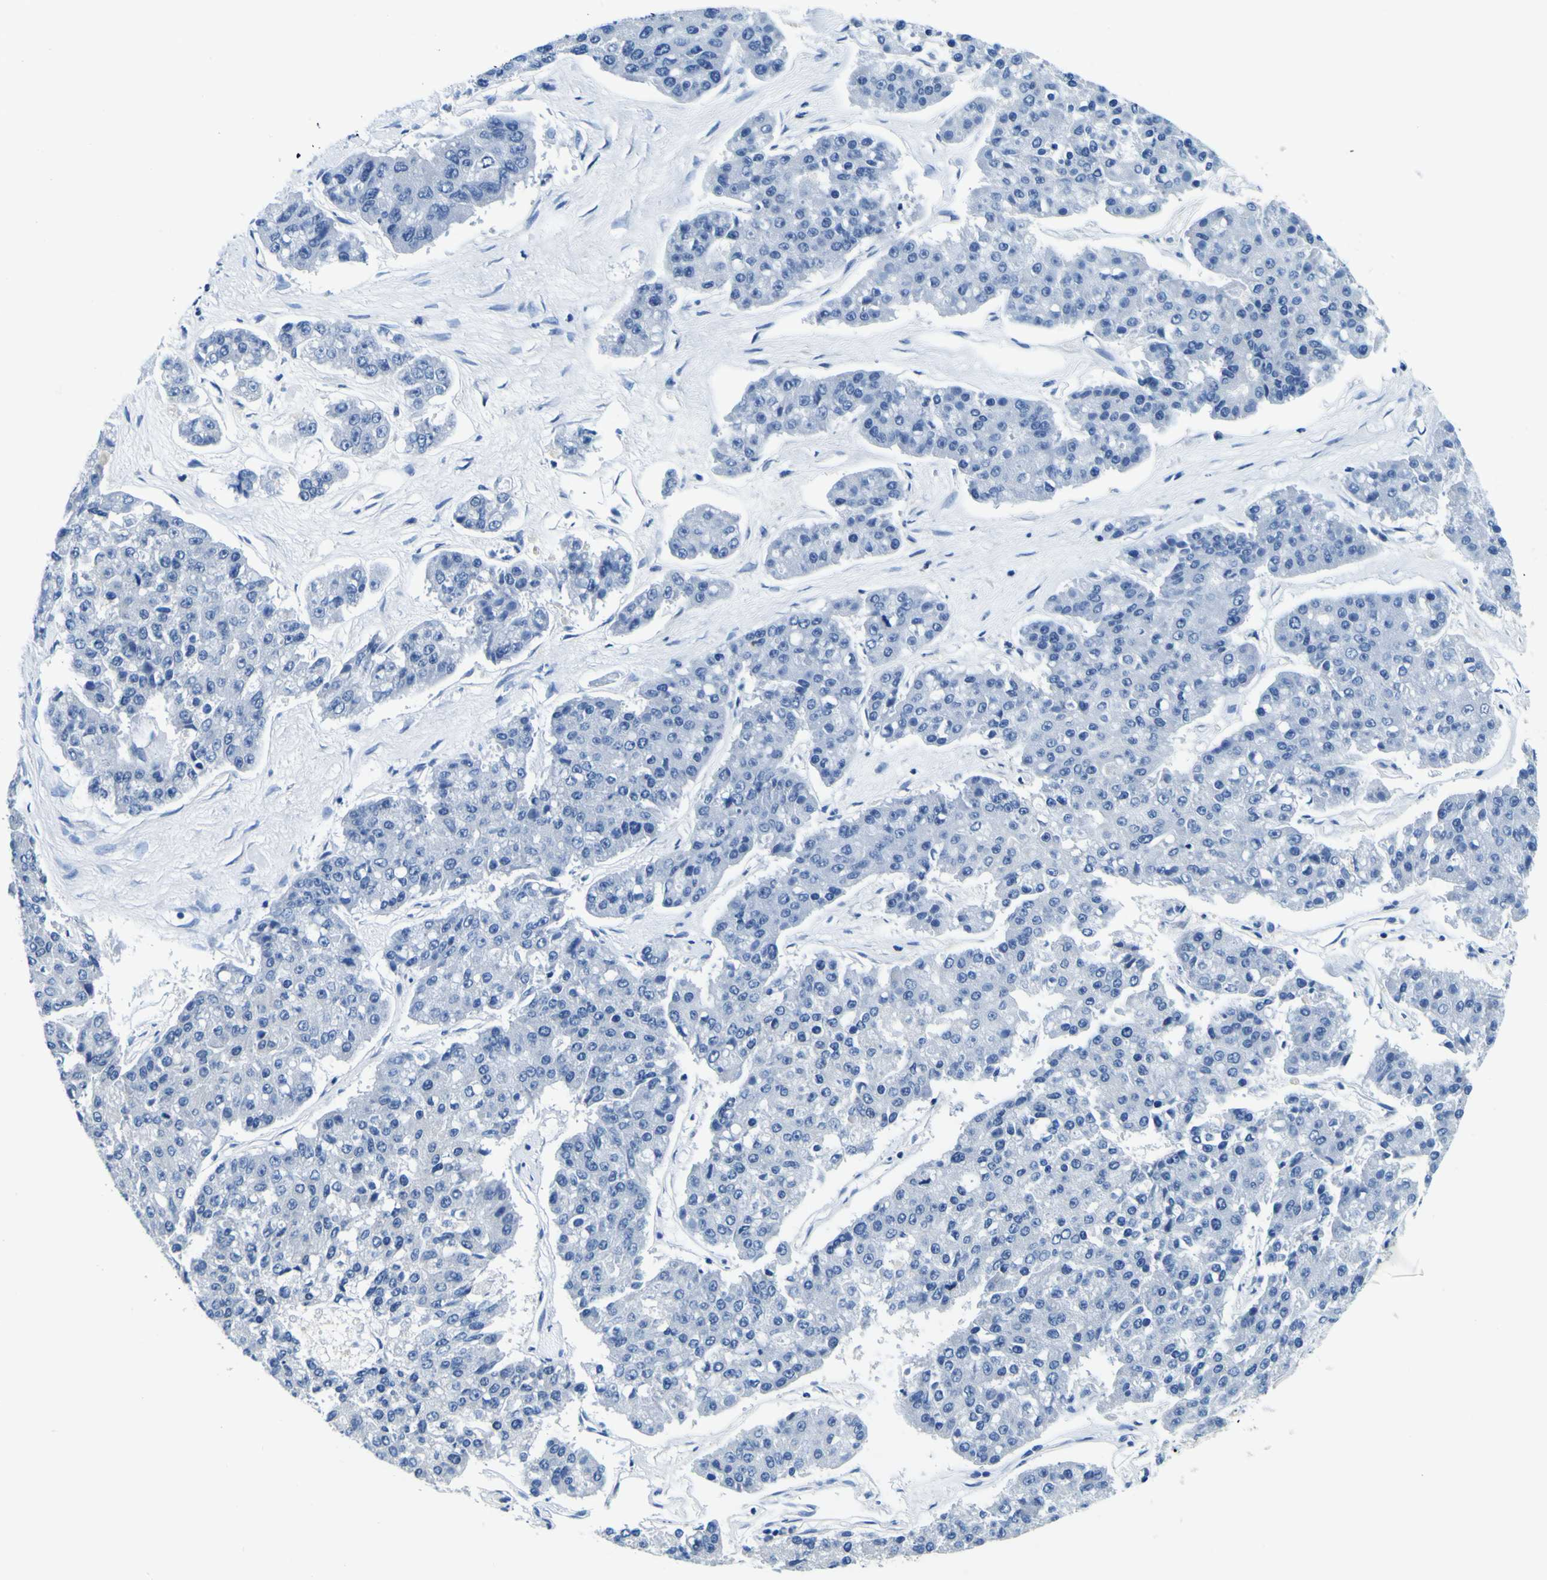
{"staining": {"intensity": "negative", "quantity": "none", "location": "none"}, "tissue": "pancreatic cancer", "cell_type": "Tumor cells", "image_type": "cancer", "snomed": [{"axis": "morphology", "description": "Adenocarcinoma, NOS"}, {"axis": "topography", "description": "Pancreas"}], "caption": "The photomicrograph demonstrates no staining of tumor cells in pancreatic cancer. (DAB (3,3'-diaminobenzidine) immunohistochemistry (IHC) with hematoxylin counter stain).", "gene": "SP1", "patient": {"sex": "male", "age": 50}}